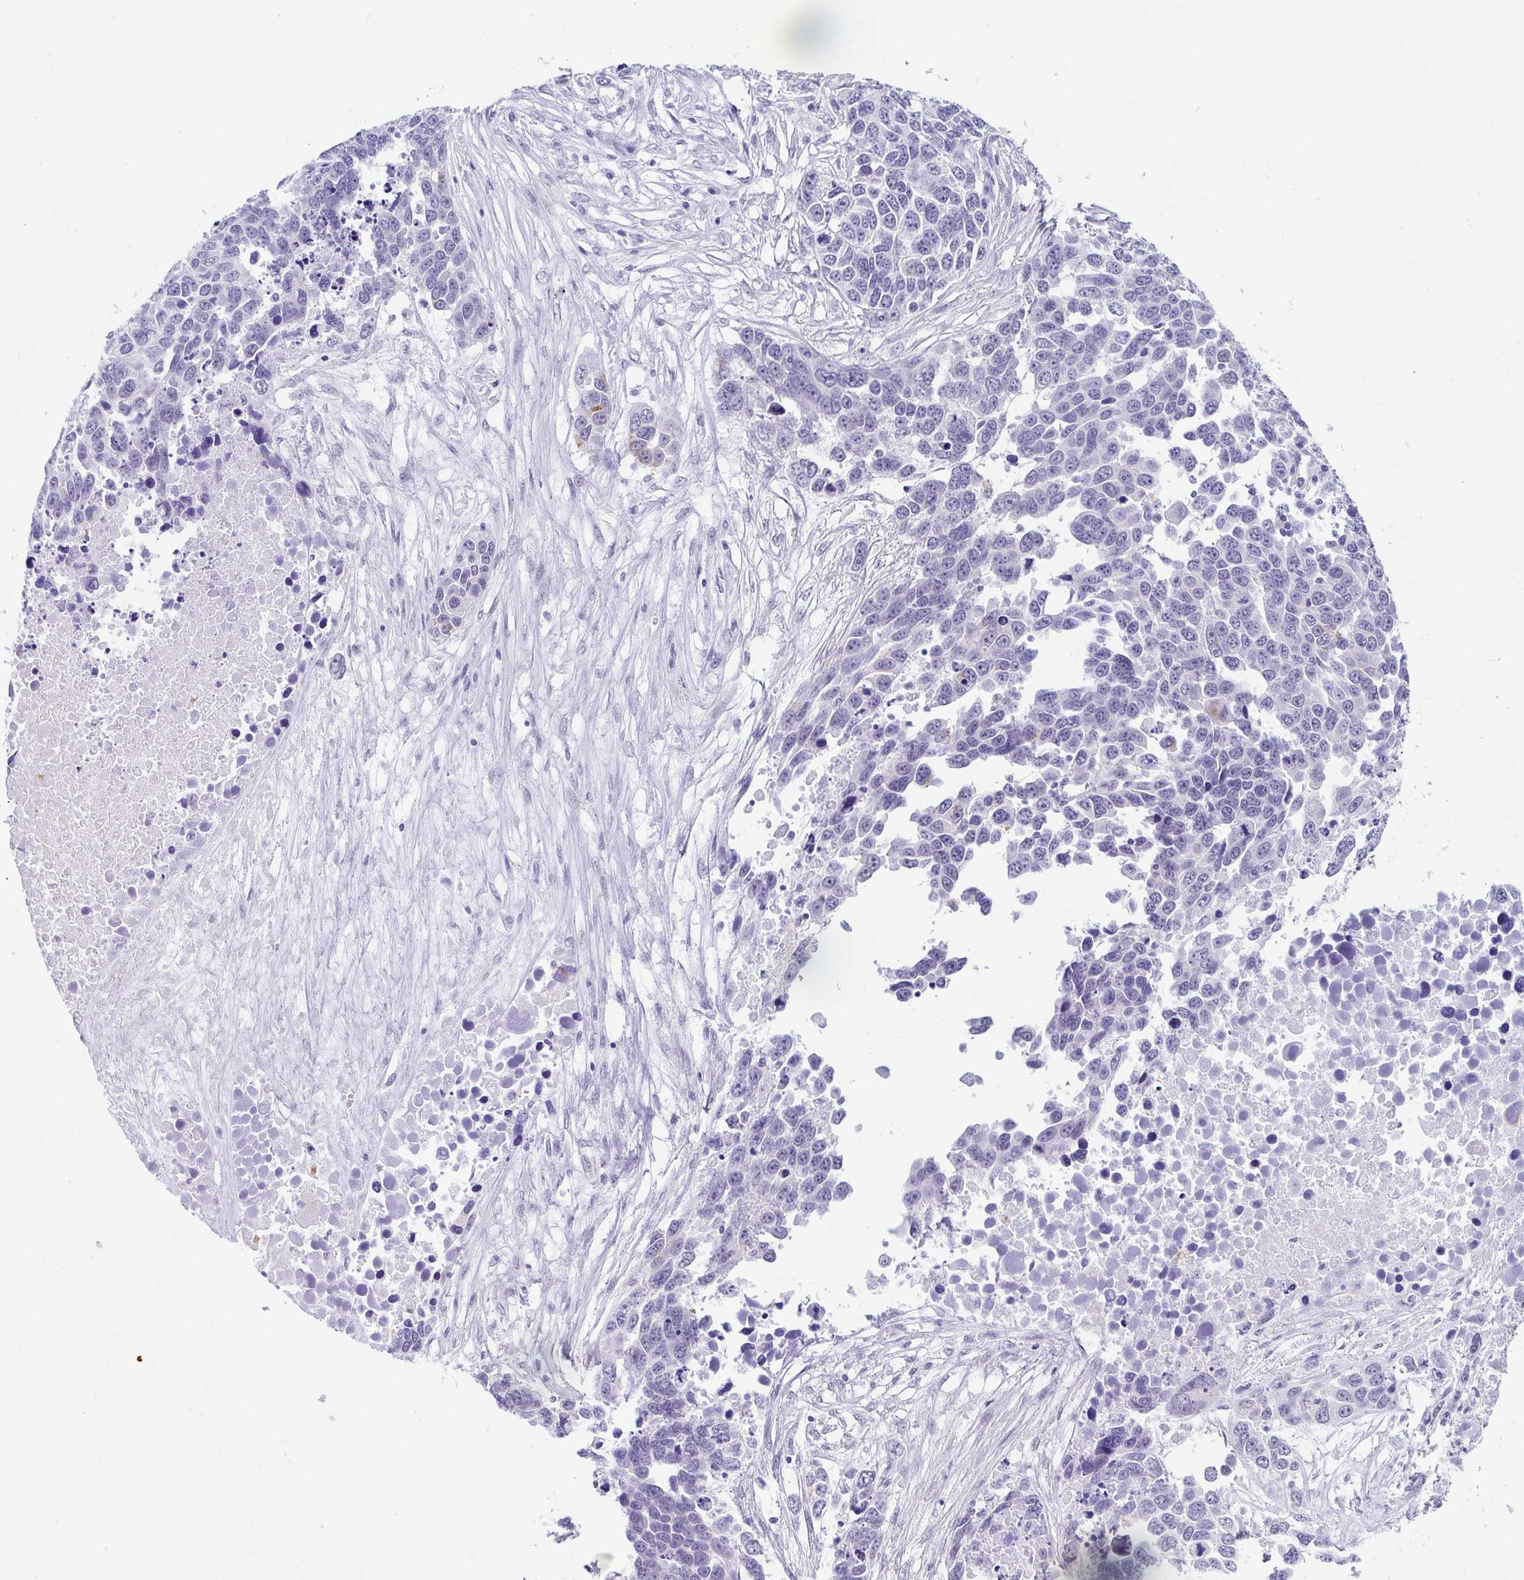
{"staining": {"intensity": "negative", "quantity": "none", "location": "none"}, "tissue": "ovarian cancer", "cell_type": "Tumor cells", "image_type": "cancer", "snomed": [{"axis": "morphology", "description": "Cystadenocarcinoma, serous, NOS"}, {"axis": "topography", "description": "Ovary"}], "caption": "IHC of serous cystadenocarcinoma (ovarian) exhibits no positivity in tumor cells.", "gene": "DCAF17", "patient": {"sex": "female", "age": 76}}